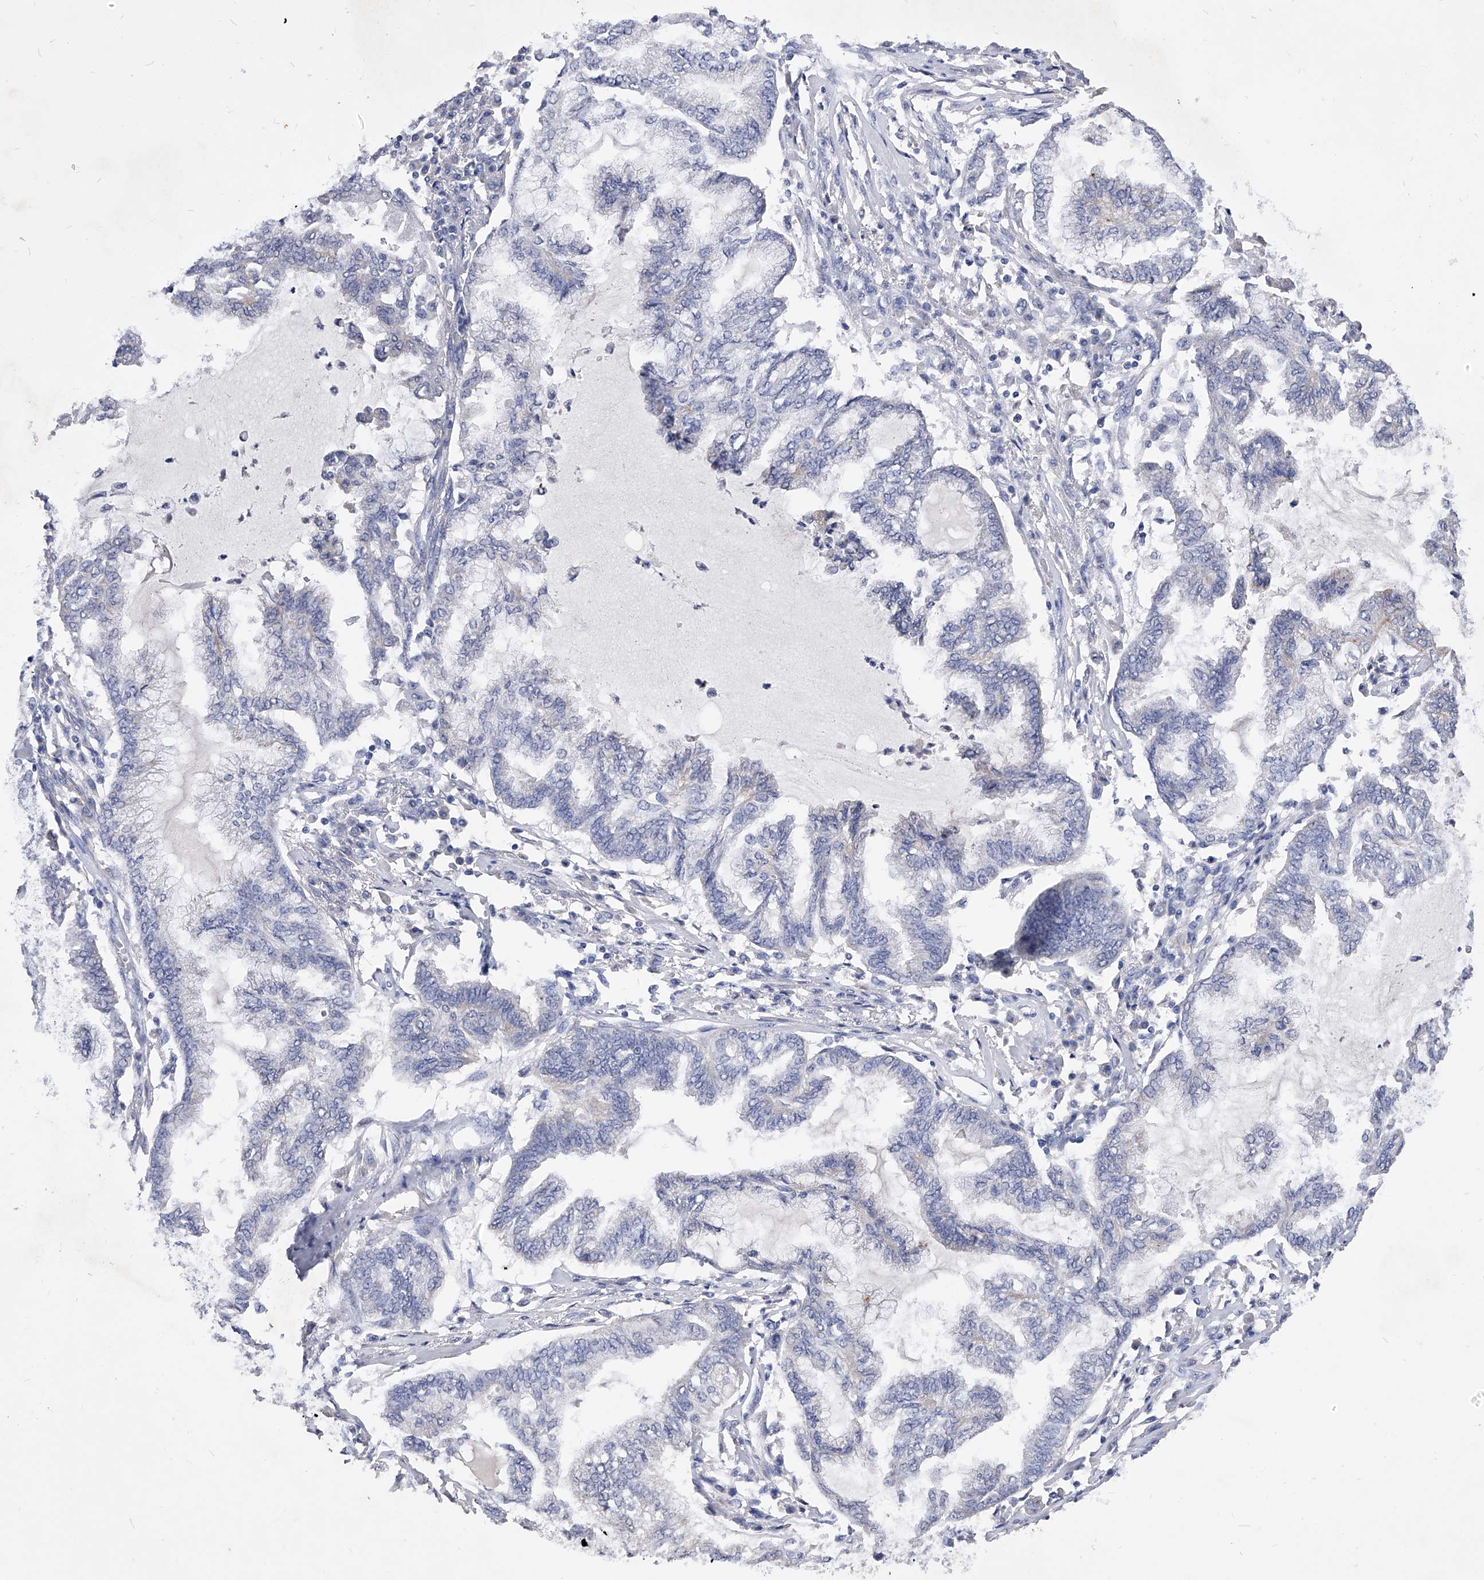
{"staining": {"intensity": "negative", "quantity": "none", "location": "none"}, "tissue": "endometrial cancer", "cell_type": "Tumor cells", "image_type": "cancer", "snomed": [{"axis": "morphology", "description": "Adenocarcinoma, NOS"}, {"axis": "topography", "description": "Endometrium"}], "caption": "An image of human adenocarcinoma (endometrial) is negative for staining in tumor cells.", "gene": "ZNF529", "patient": {"sex": "female", "age": 86}}